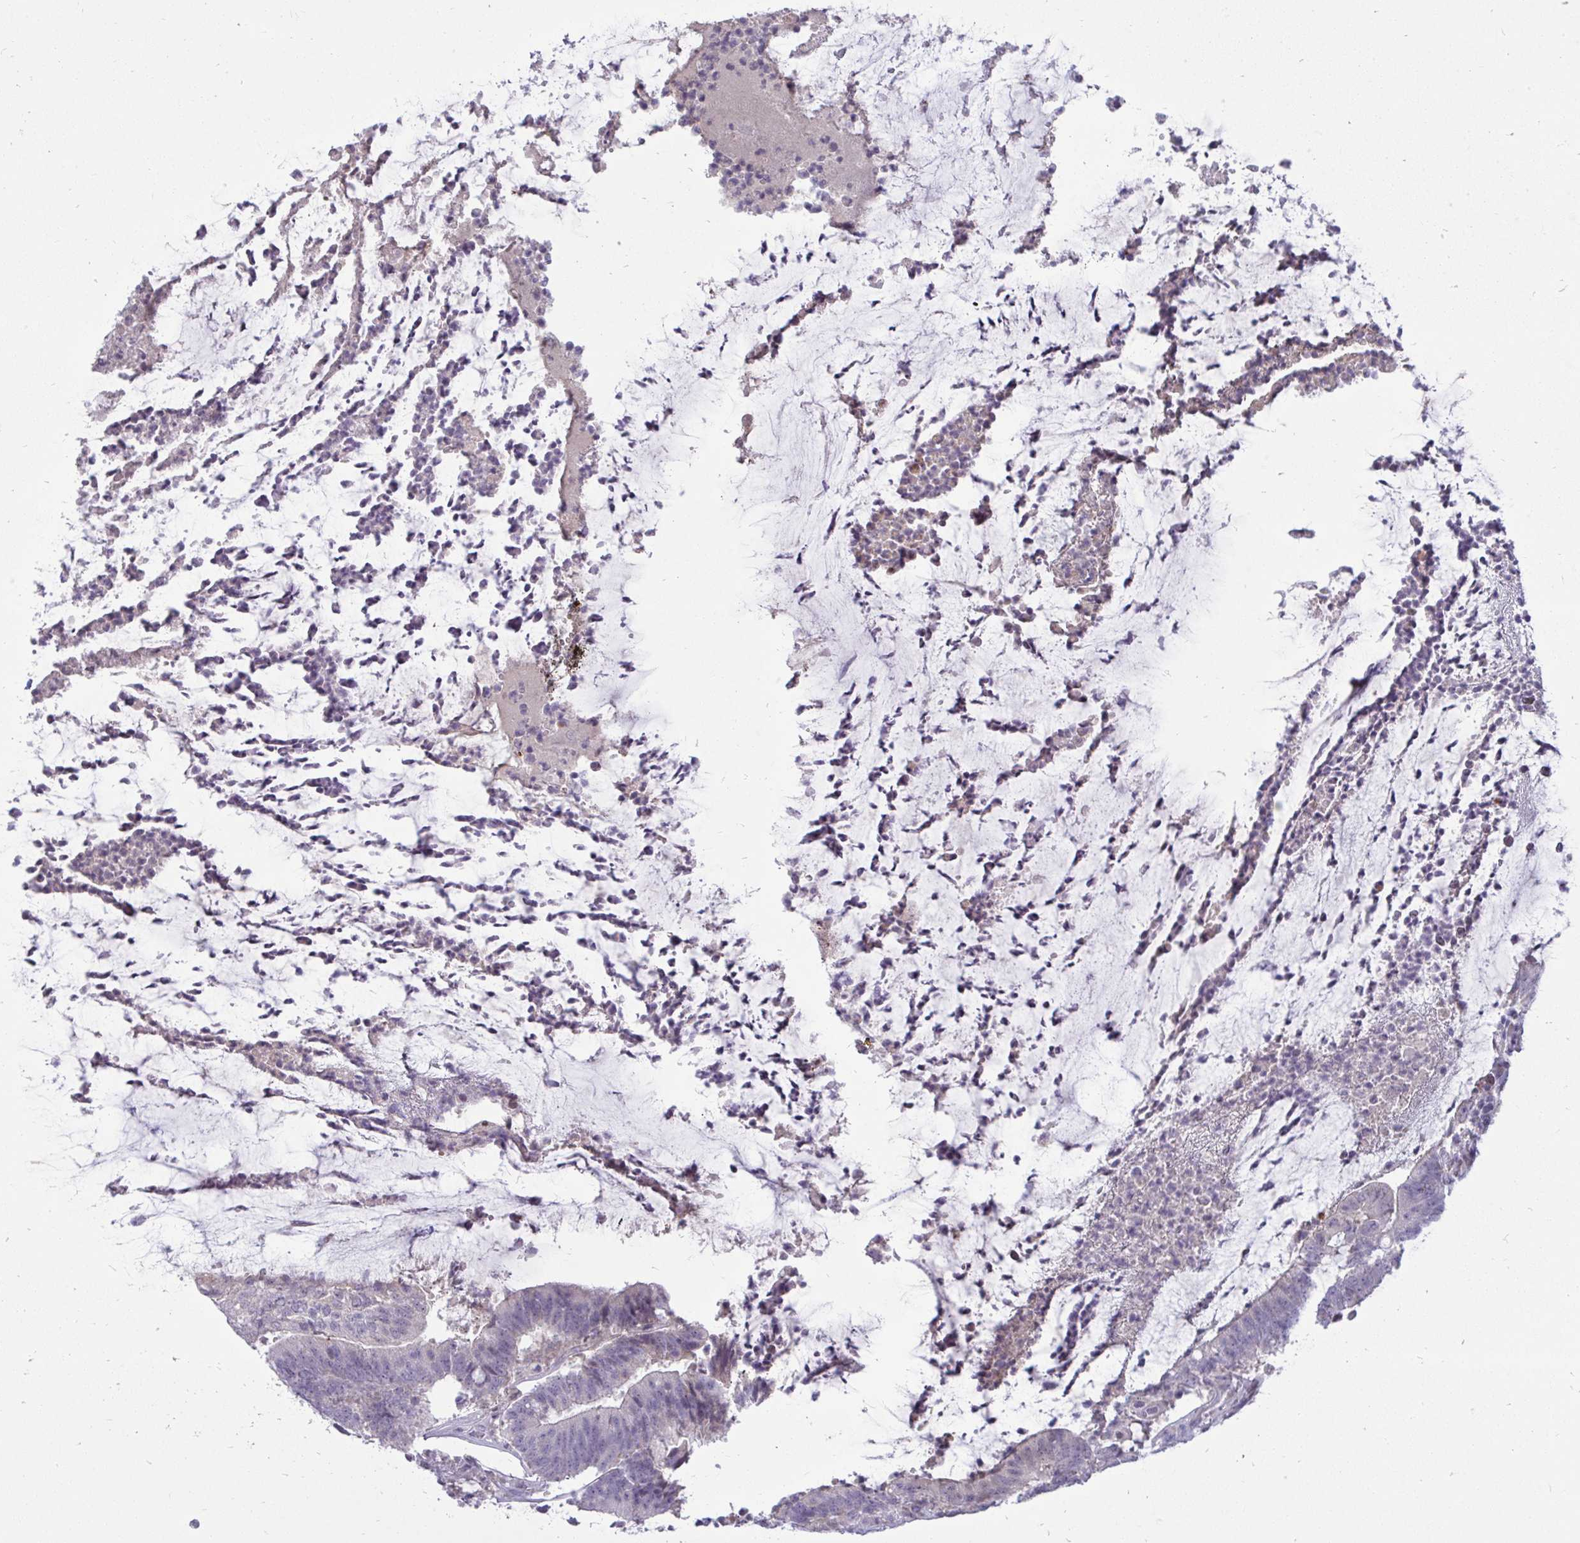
{"staining": {"intensity": "negative", "quantity": "none", "location": "none"}, "tissue": "colorectal cancer", "cell_type": "Tumor cells", "image_type": "cancer", "snomed": [{"axis": "morphology", "description": "Adenocarcinoma, NOS"}, {"axis": "topography", "description": "Colon"}], "caption": "The histopathology image displays no staining of tumor cells in adenocarcinoma (colorectal). (DAB IHC with hematoxylin counter stain).", "gene": "EPOP", "patient": {"sex": "female", "age": 43}}